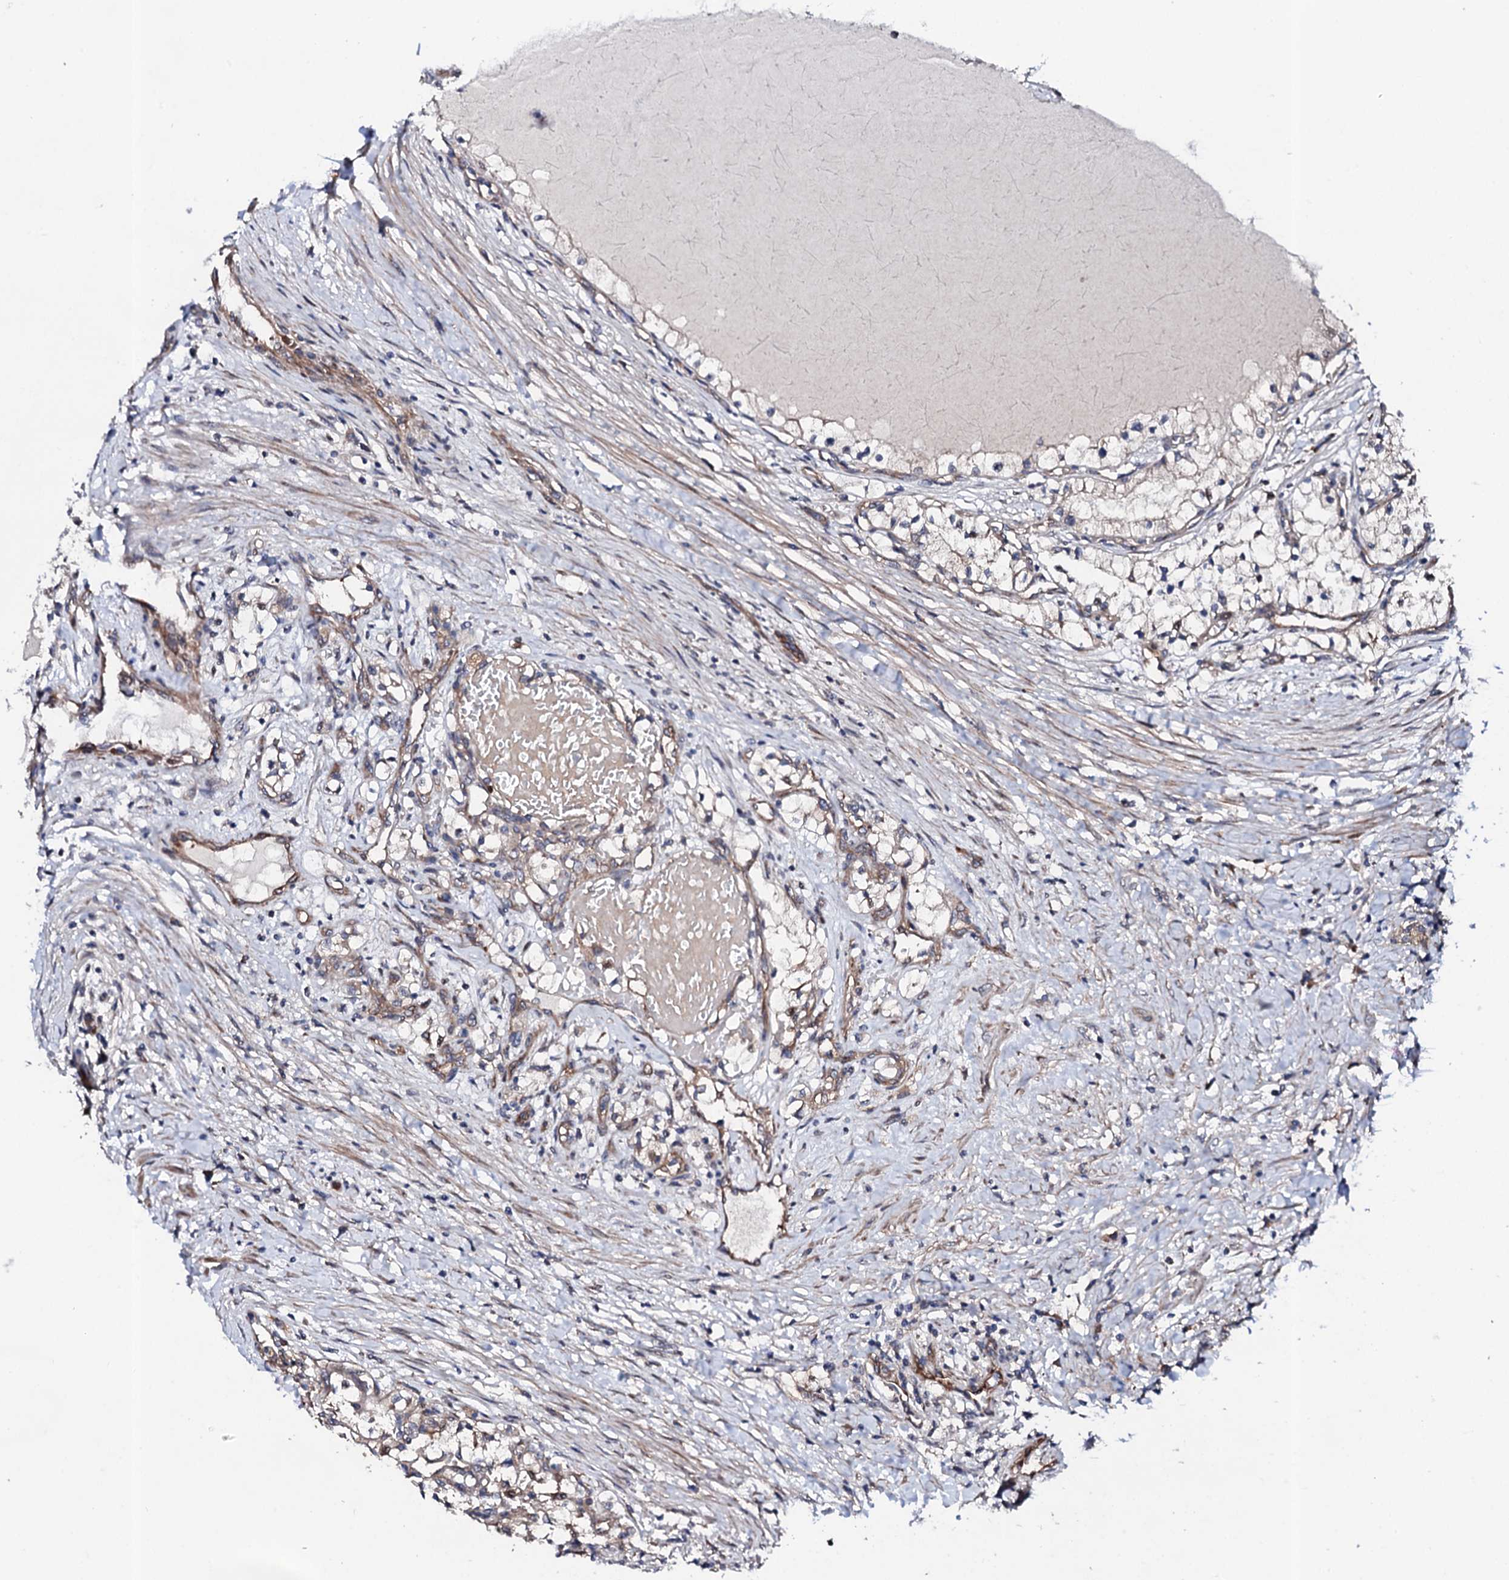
{"staining": {"intensity": "negative", "quantity": "none", "location": "none"}, "tissue": "renal cancer", "cell_type": "Tumor cells", "image_type": "cancer", "snomed": [{"axis": "morphology", "description": "Normal tissue, NOS"}, {"axis": "morphology", "description": "Adenocarcinoma, NOS"}, {"axis": "topography", "description": "Kidney"}], "caption": "Renal adenocarcinoma was stained to show a protein in brown. There is no significant expression in tumor cells.", "gene": "CIAO2A", "patient": {"sex": "male", "age": 68}}